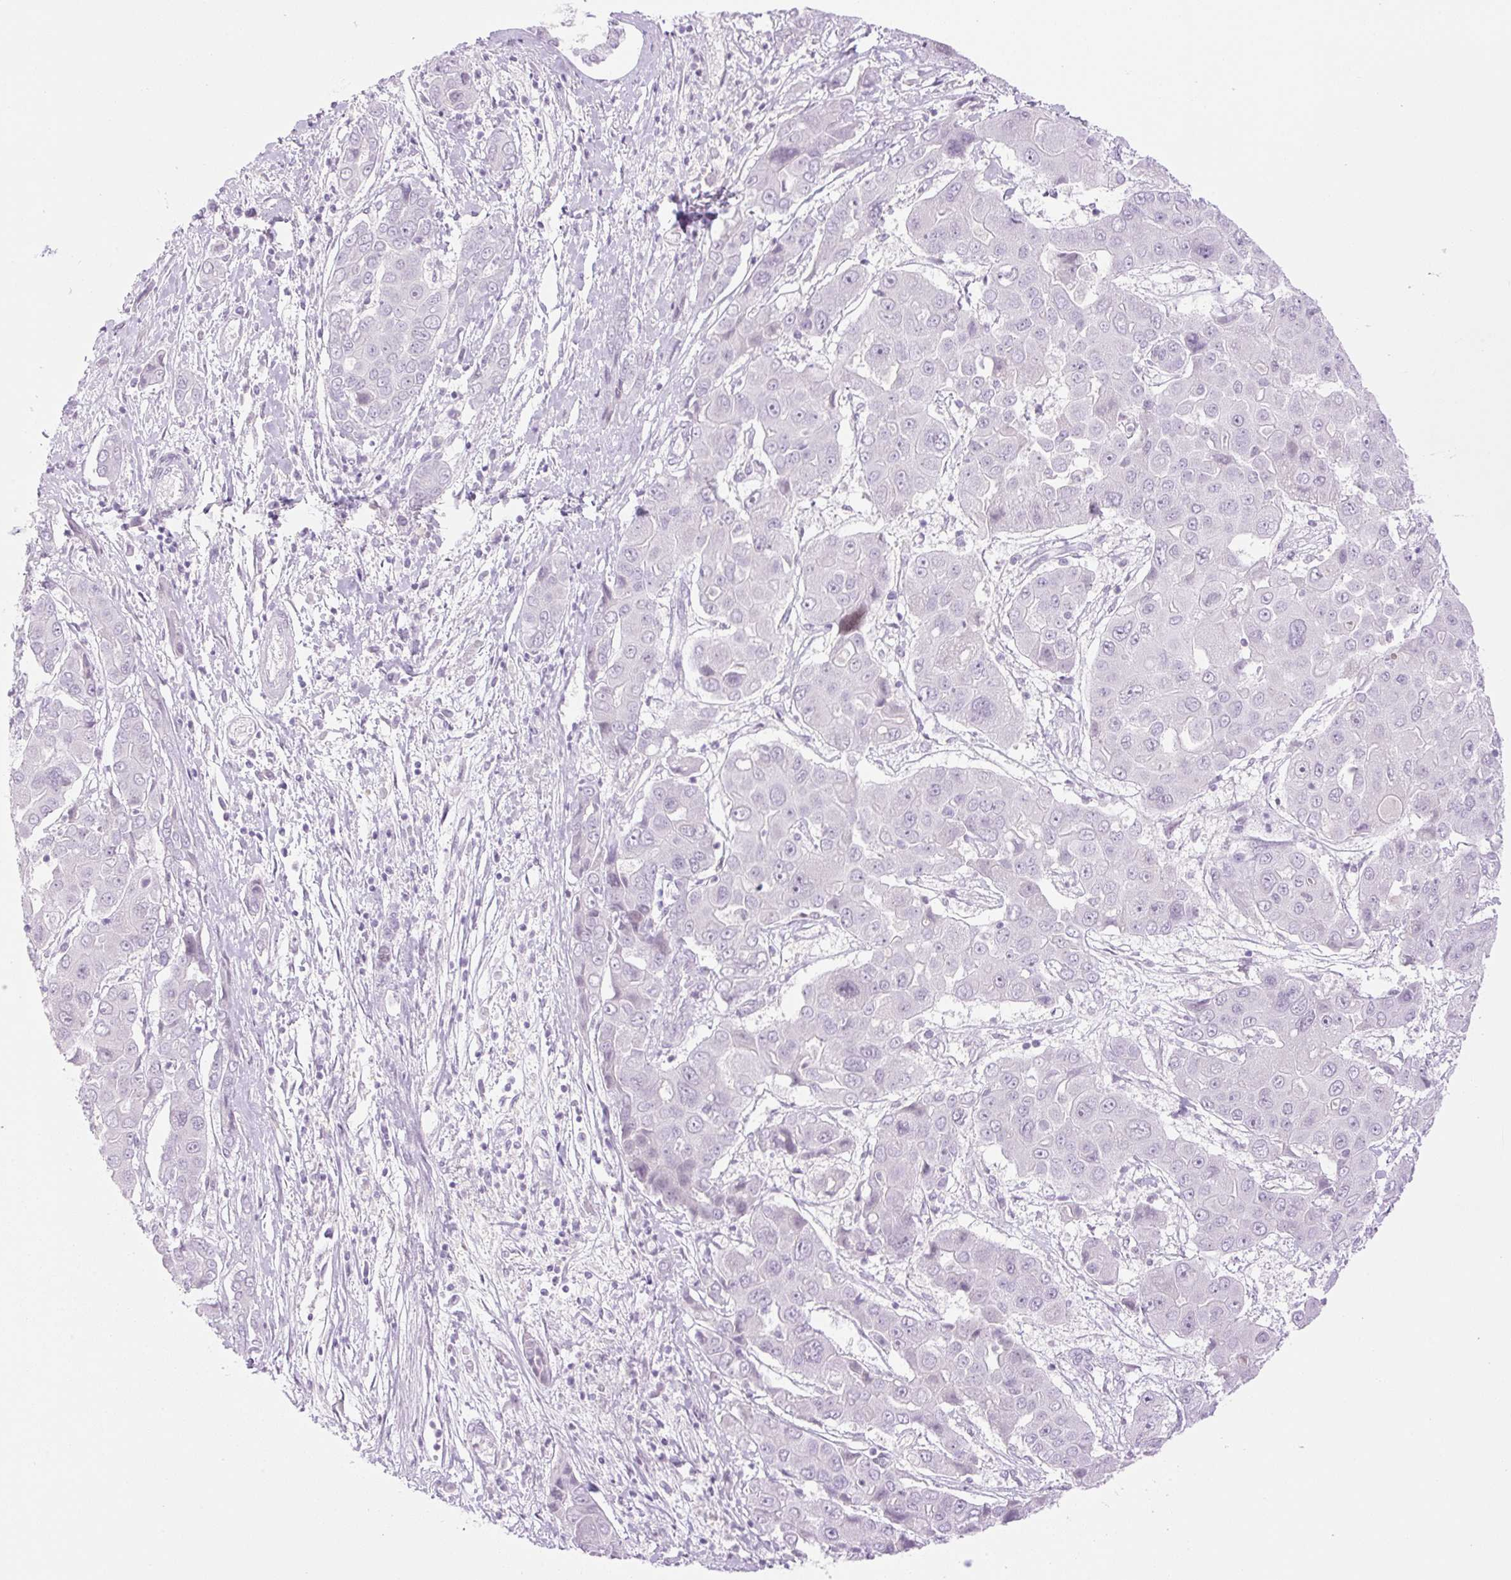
{"staining": {"intensity": "negative", "quantity": "none", "location": "none"}, "tissue": "liver cancer", "cell_type": "Tumor cells", "image_type": "cancer", "snomed": [{"axis": "morphology", "description": "Cholangiocarcinoma"}, {"axis": "topography", "description": "Liver"}], "caption": "Immunohistochemistry micrograph of human liver cancer stained for a protein (brown), which shows no positivity in tumor cells.", "gene": "SP140L", "patient": {"sex": "male", "age": 67}}